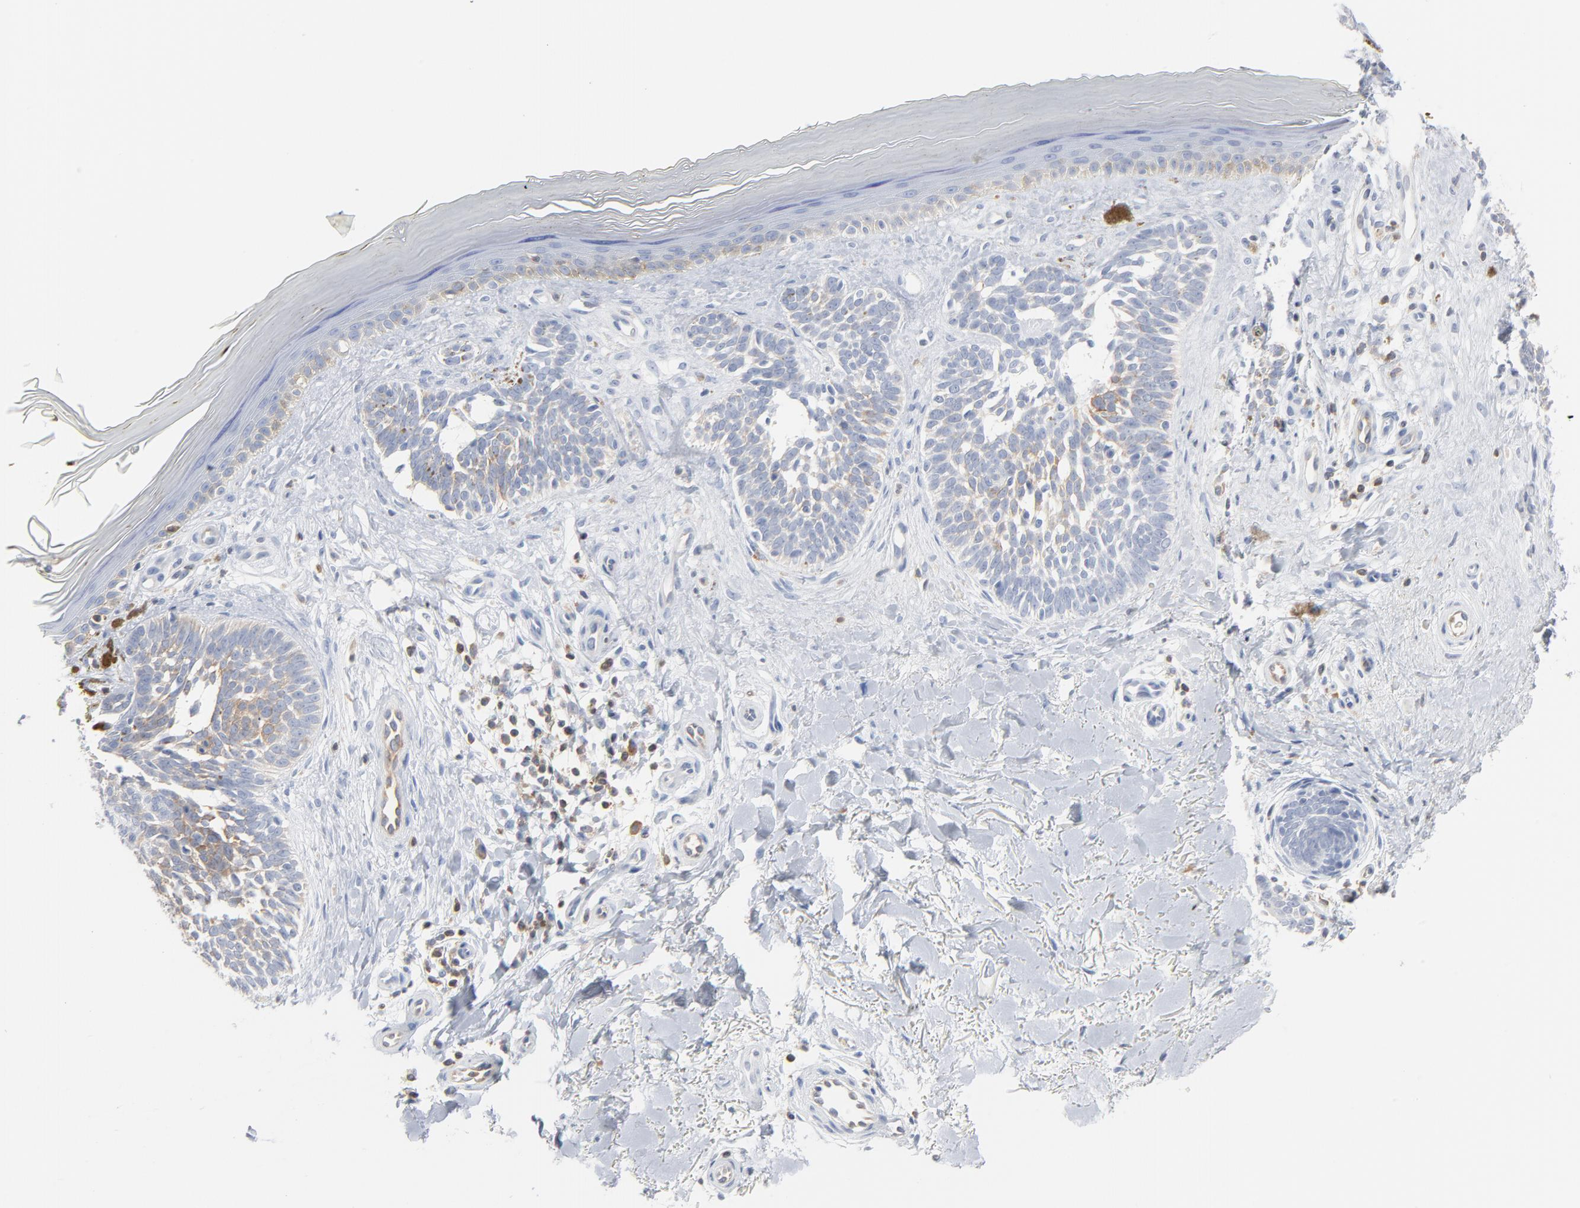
{"staining": {"intensity": "moderate", "quantity": "25%-75%", "location": "cytoplasmic/membranous"}, "tissue": "skin cancer", "cell_type": "Tumor cells", "image_type": "cancer", "snomed": [{"axis": "morphology", "description": "Normal tissue, NOS"}, {"axis": "morphology", "description": "Basal cell carcinoma"}, {"axis": "topography", "description": "Skin"}], "caption": "There is medium levels of moderate cytoplasmic/membranous expression in tumor cells of skin cancer (basal cell carcinoma), as demonstrated by immunohistochemical staining (brown color).", "gene": "PTK2B", "patient": {"sex": "female", "age": 58}}